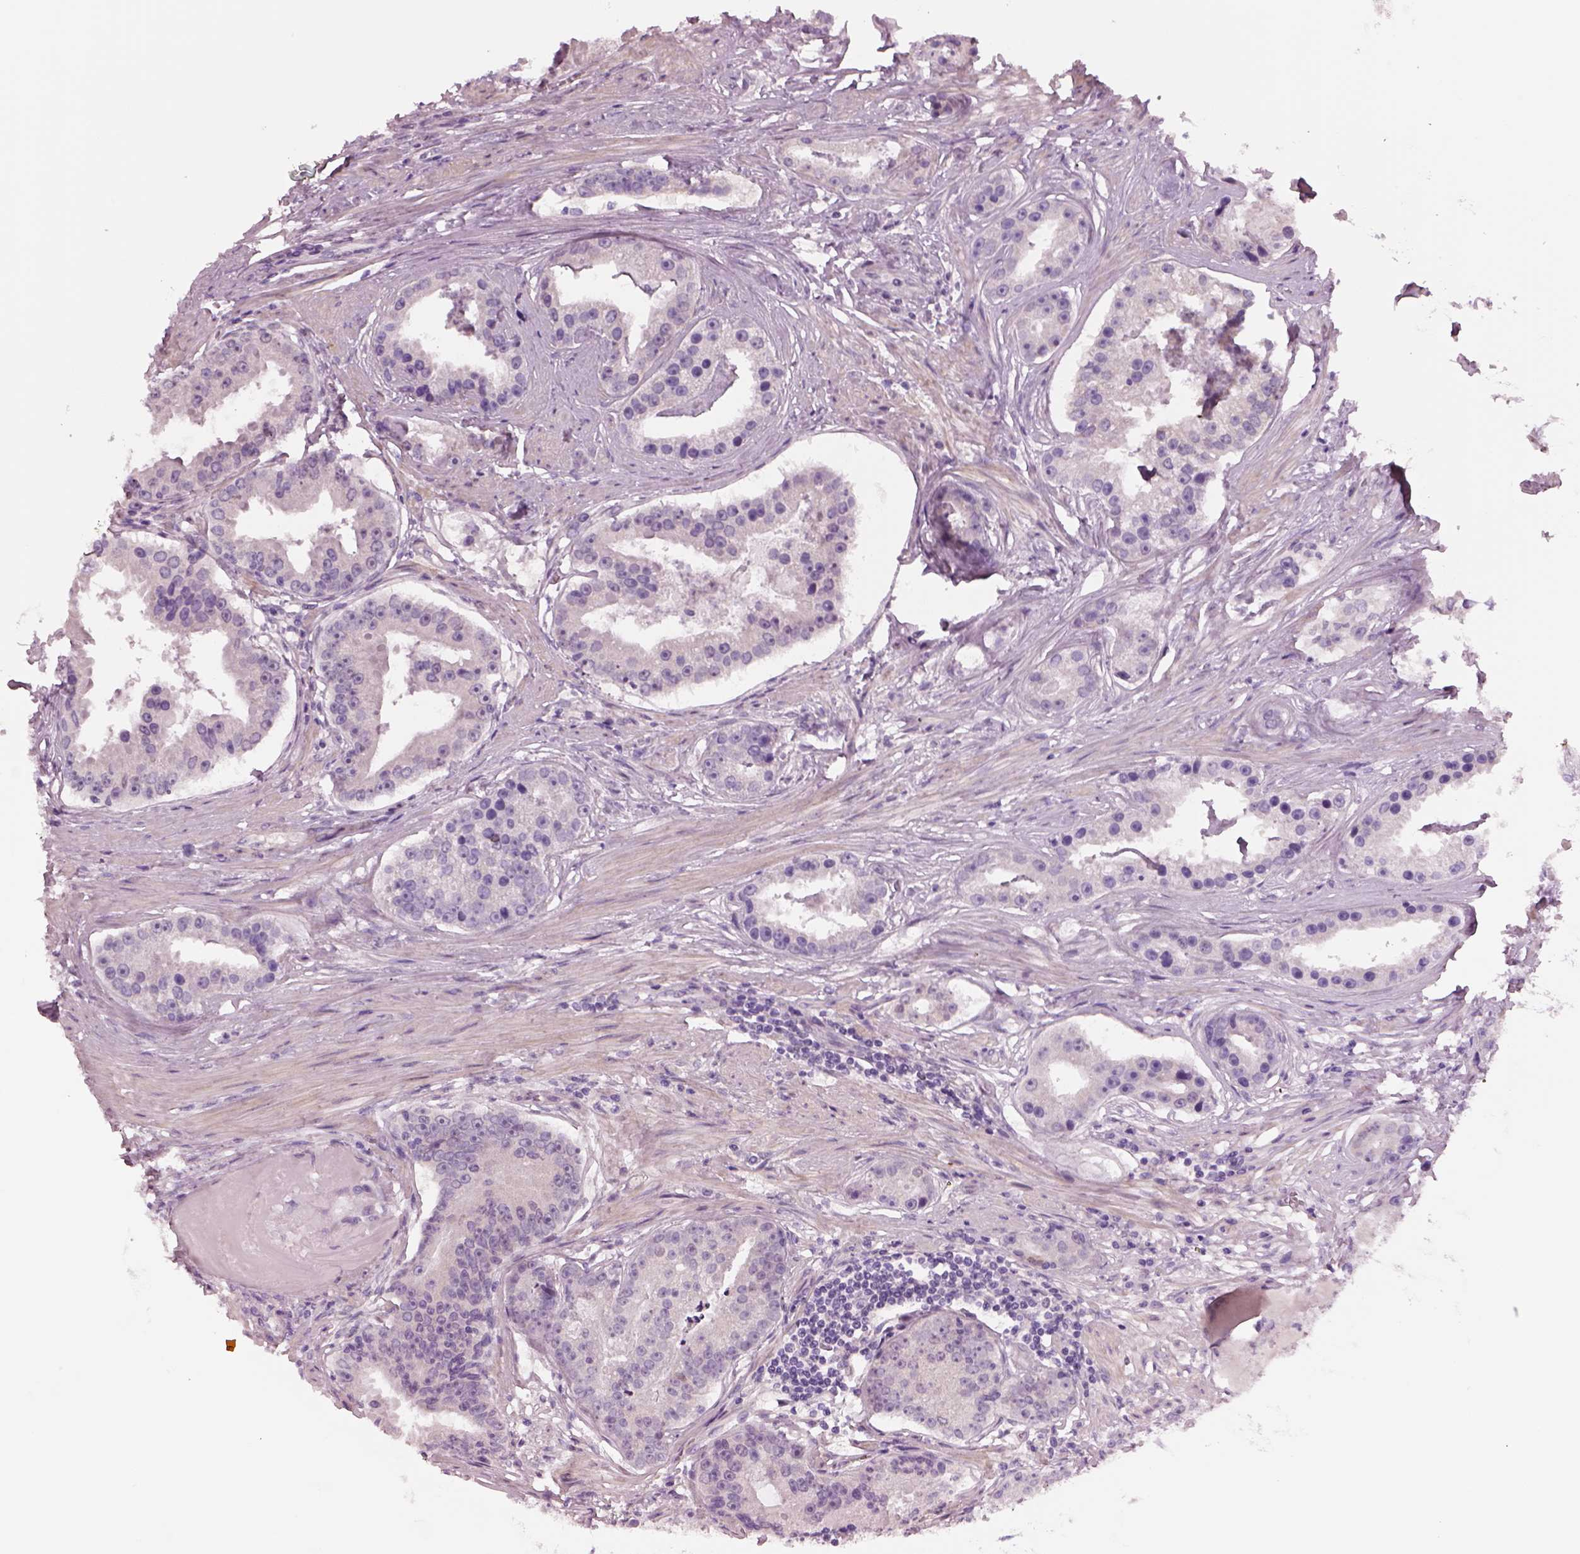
{"staining": {"intensity": "negative", "quantity": "none", "location": "none"}, "tissue": "prostate cancer", "cell_type": "Tumor cells", "image_type": "cancer", "snomed": [{"axis": "morphology", "description": "Adenocarcinoma, NOS"}, {"axis": "topography", "description": "Prostate and seminal vesicle, NOS"}, {"axis": "topography", "description": "Prostate"}], "caption": "IHC histopathology image of prostate cancer stained for a protein (brown), which demonstrates no expression in tumor cells.", "gene": "SCML2", "patient": {"sex": "male", "age": 44}}